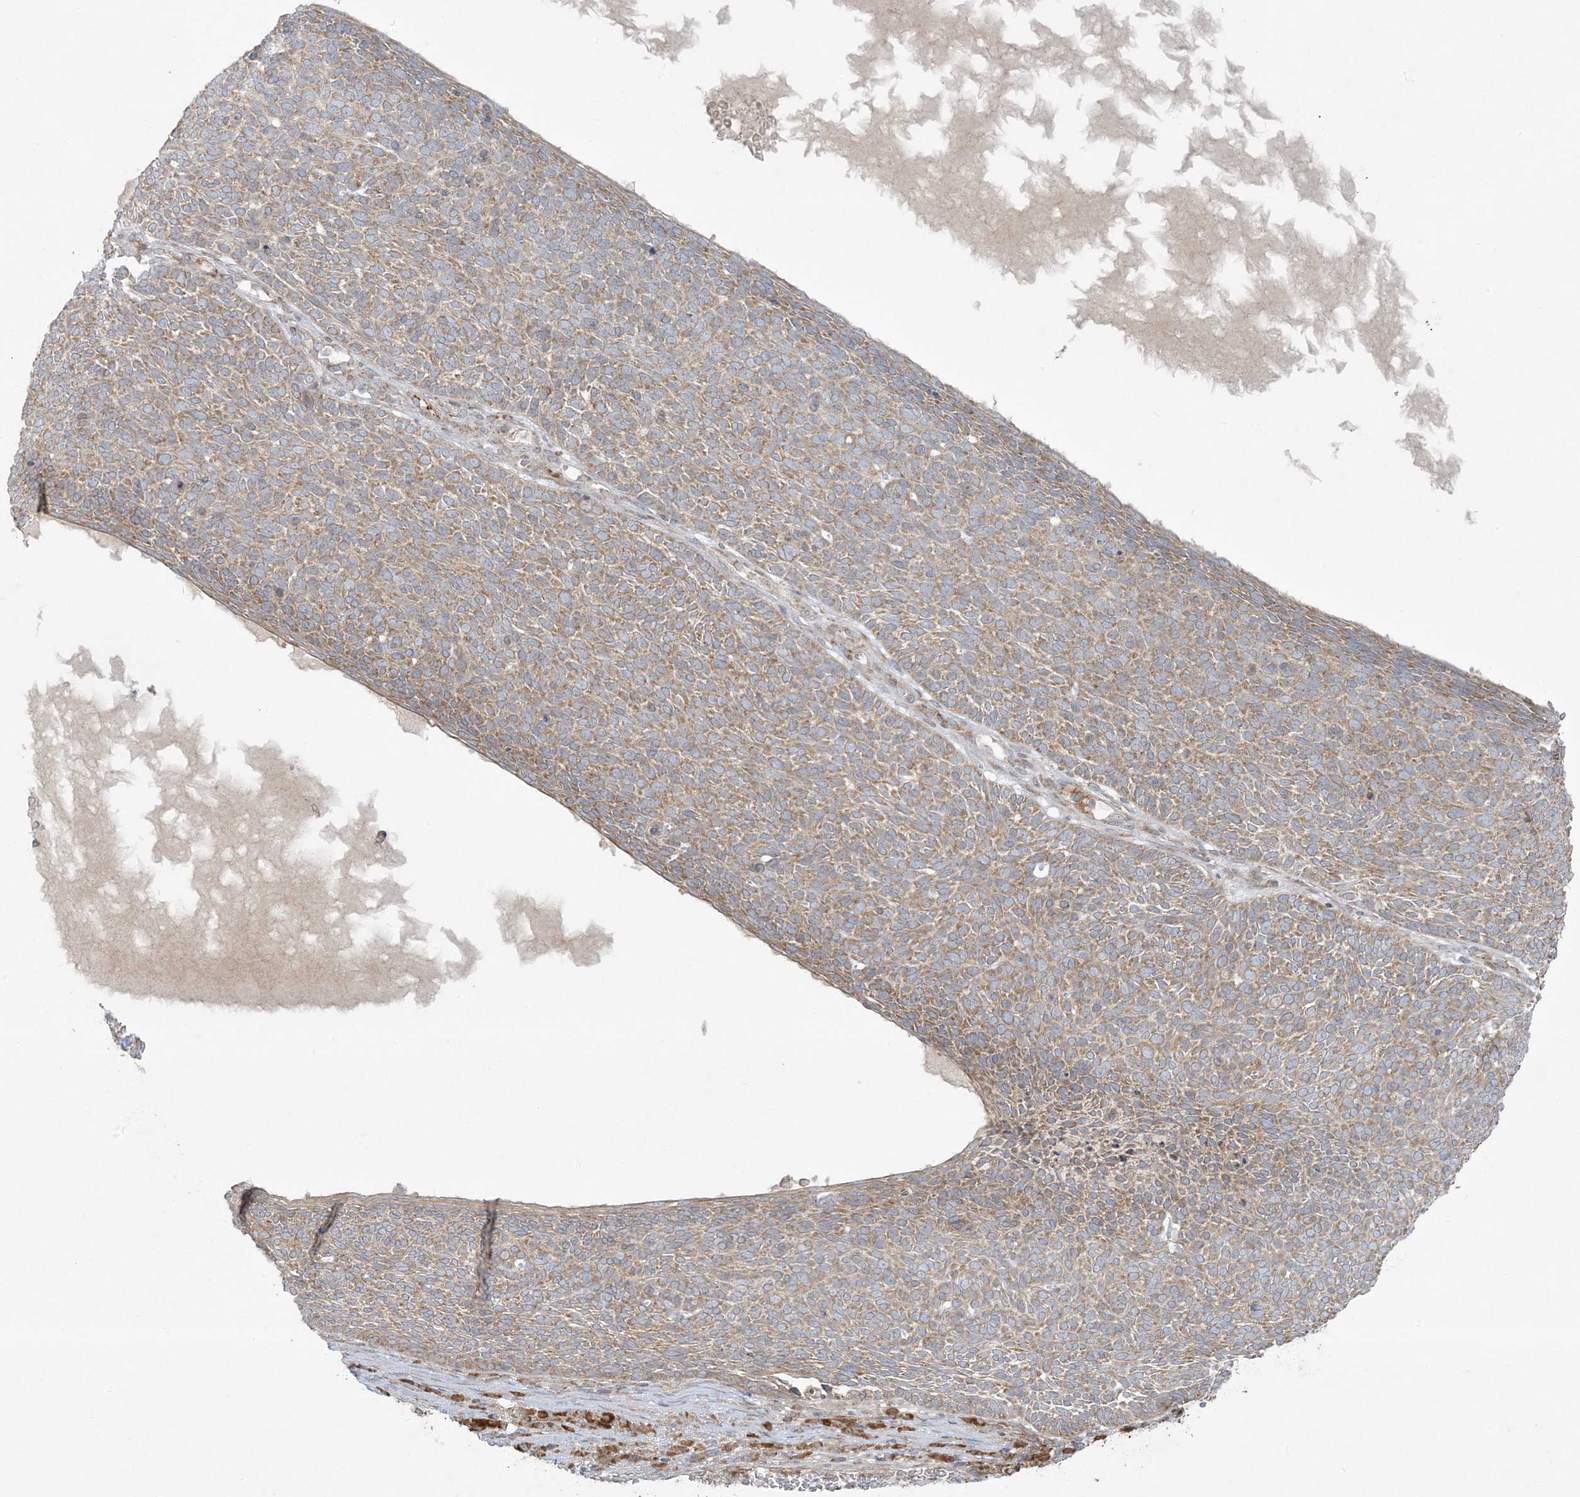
{"staining": {"intensity": "weak", "quantity": ">75%", "location": "cytoplasmic/membranous"}, "tissue": "skin cancer", "cell_type": "Tumor cells", "image_type": "cancer", "snomed": [{"axis": "morphology", "description": "Squamous cell carcinoma, NOS"}, {"axis": "topography", "description": "Skin"}], "caption": "Protein staining exhibits weak cytoplasmic/membranous expression in about >75% of tumor cells in skin cancer. (DAB (3,3'-diaminobenzidine) IHC, brown staining for protein, blue staining for nuclei).", "gene": "ZNF263", "patient": {"sex": "female", "age": 90}}